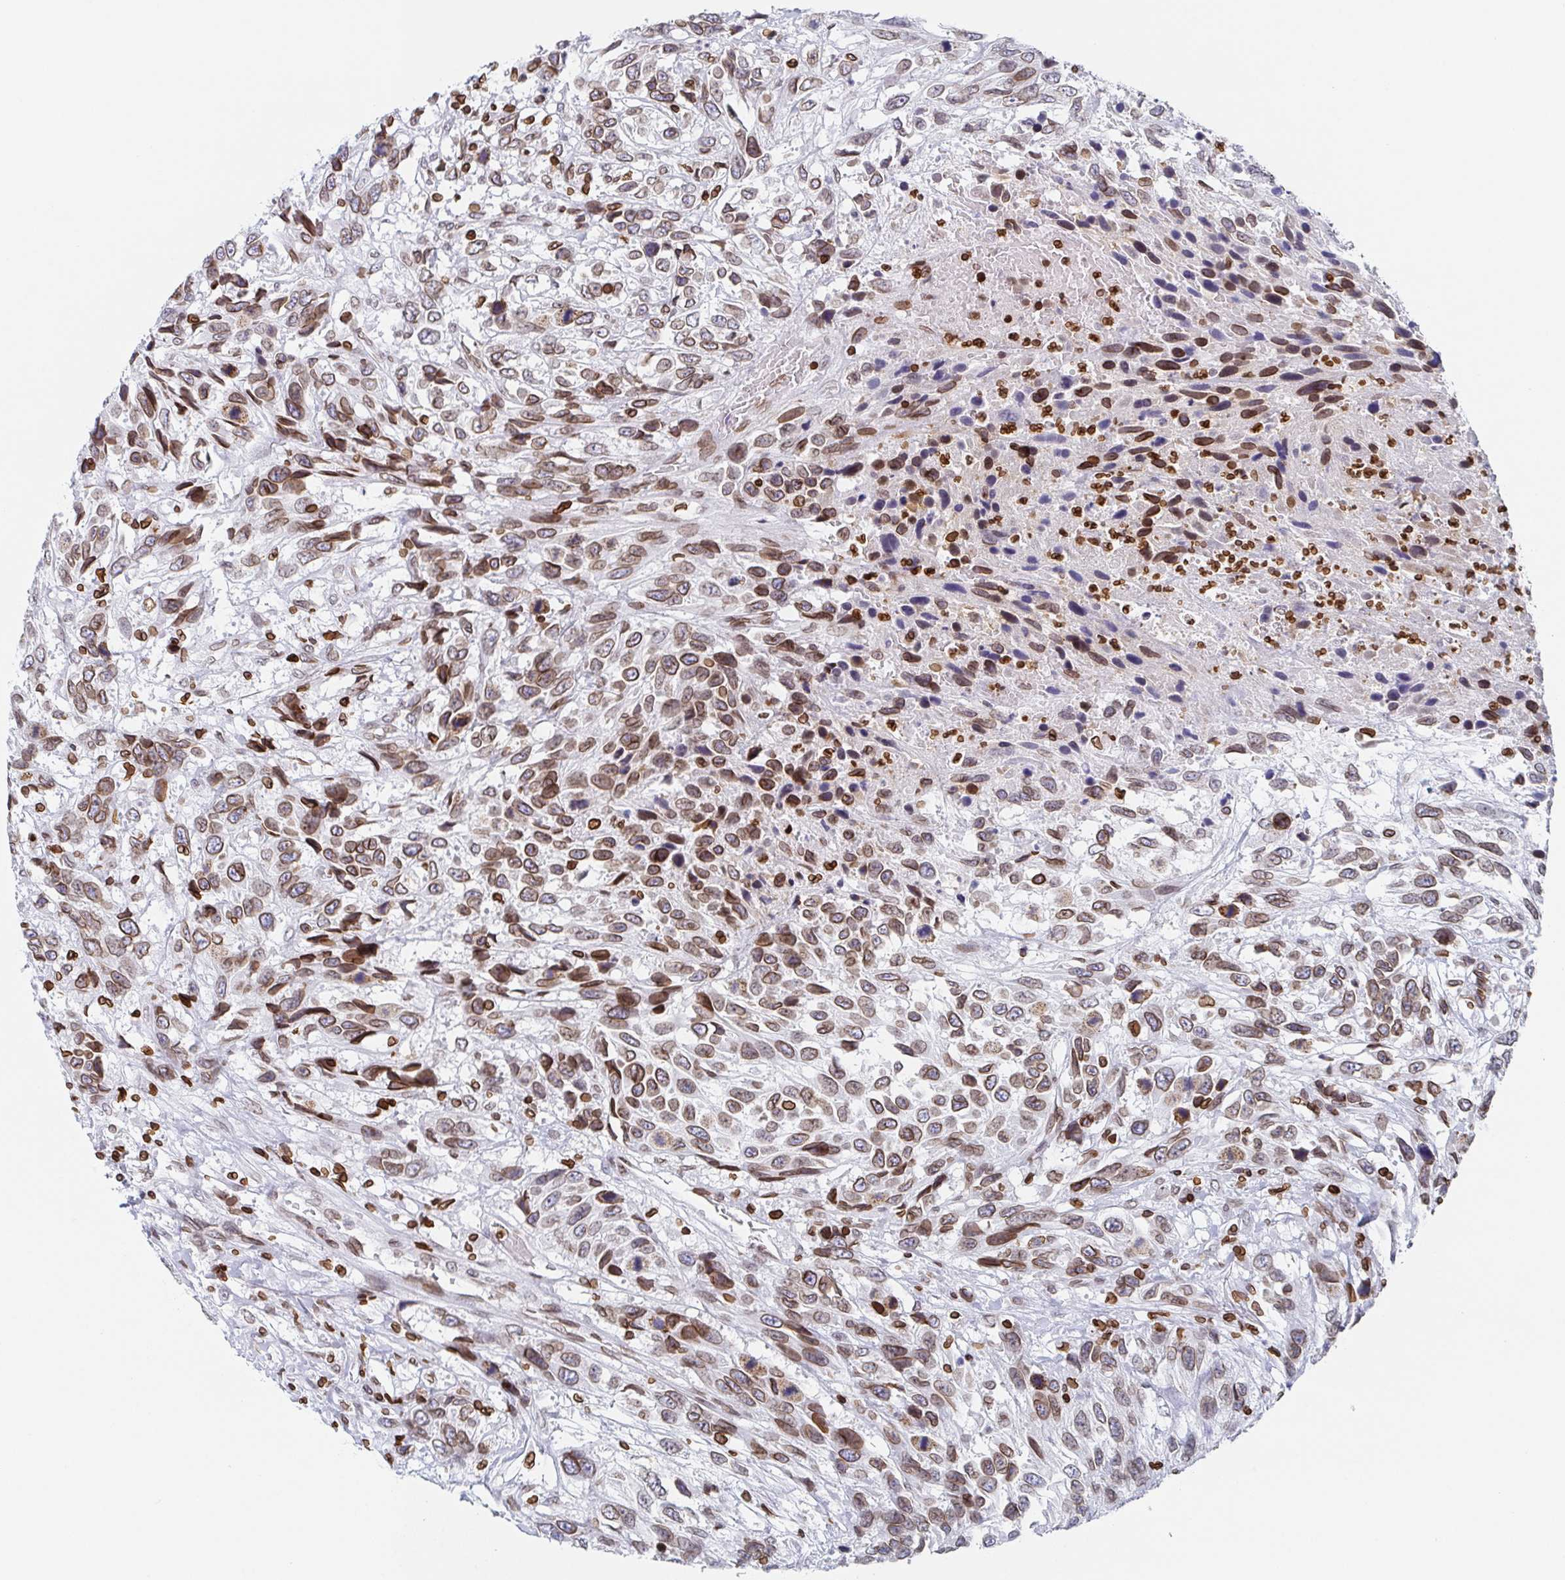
{"staining": {"intensity": "moderate", "quantity": ">75%", "location": "cytoplasmic/membranous,nuclear"}, "tissue": "urothelial cancer", "cell_type": "Tumor cells", "image_type": "cancer", "snomed": [{"axis": "morphology", "description": "Urothelial carcinoma, High grade"}, {"axis": "topography", "description": "Urinary bladder"}], "caption": "Immunohistochemistry (DAB (3,3'-diaminobenzidine)) staining of human high-grade urothelial carcinoma reveals moderate cytoplasmic/membranous and nuclear protein positivity in approximately >75% of tumor cells. (Stains: DAB in brown, nuclei in blue, Microscopy: brightfield microscopy at high magnification).", "gene": "BTBD7", "patient": {"sex": "female", "age": 70}}